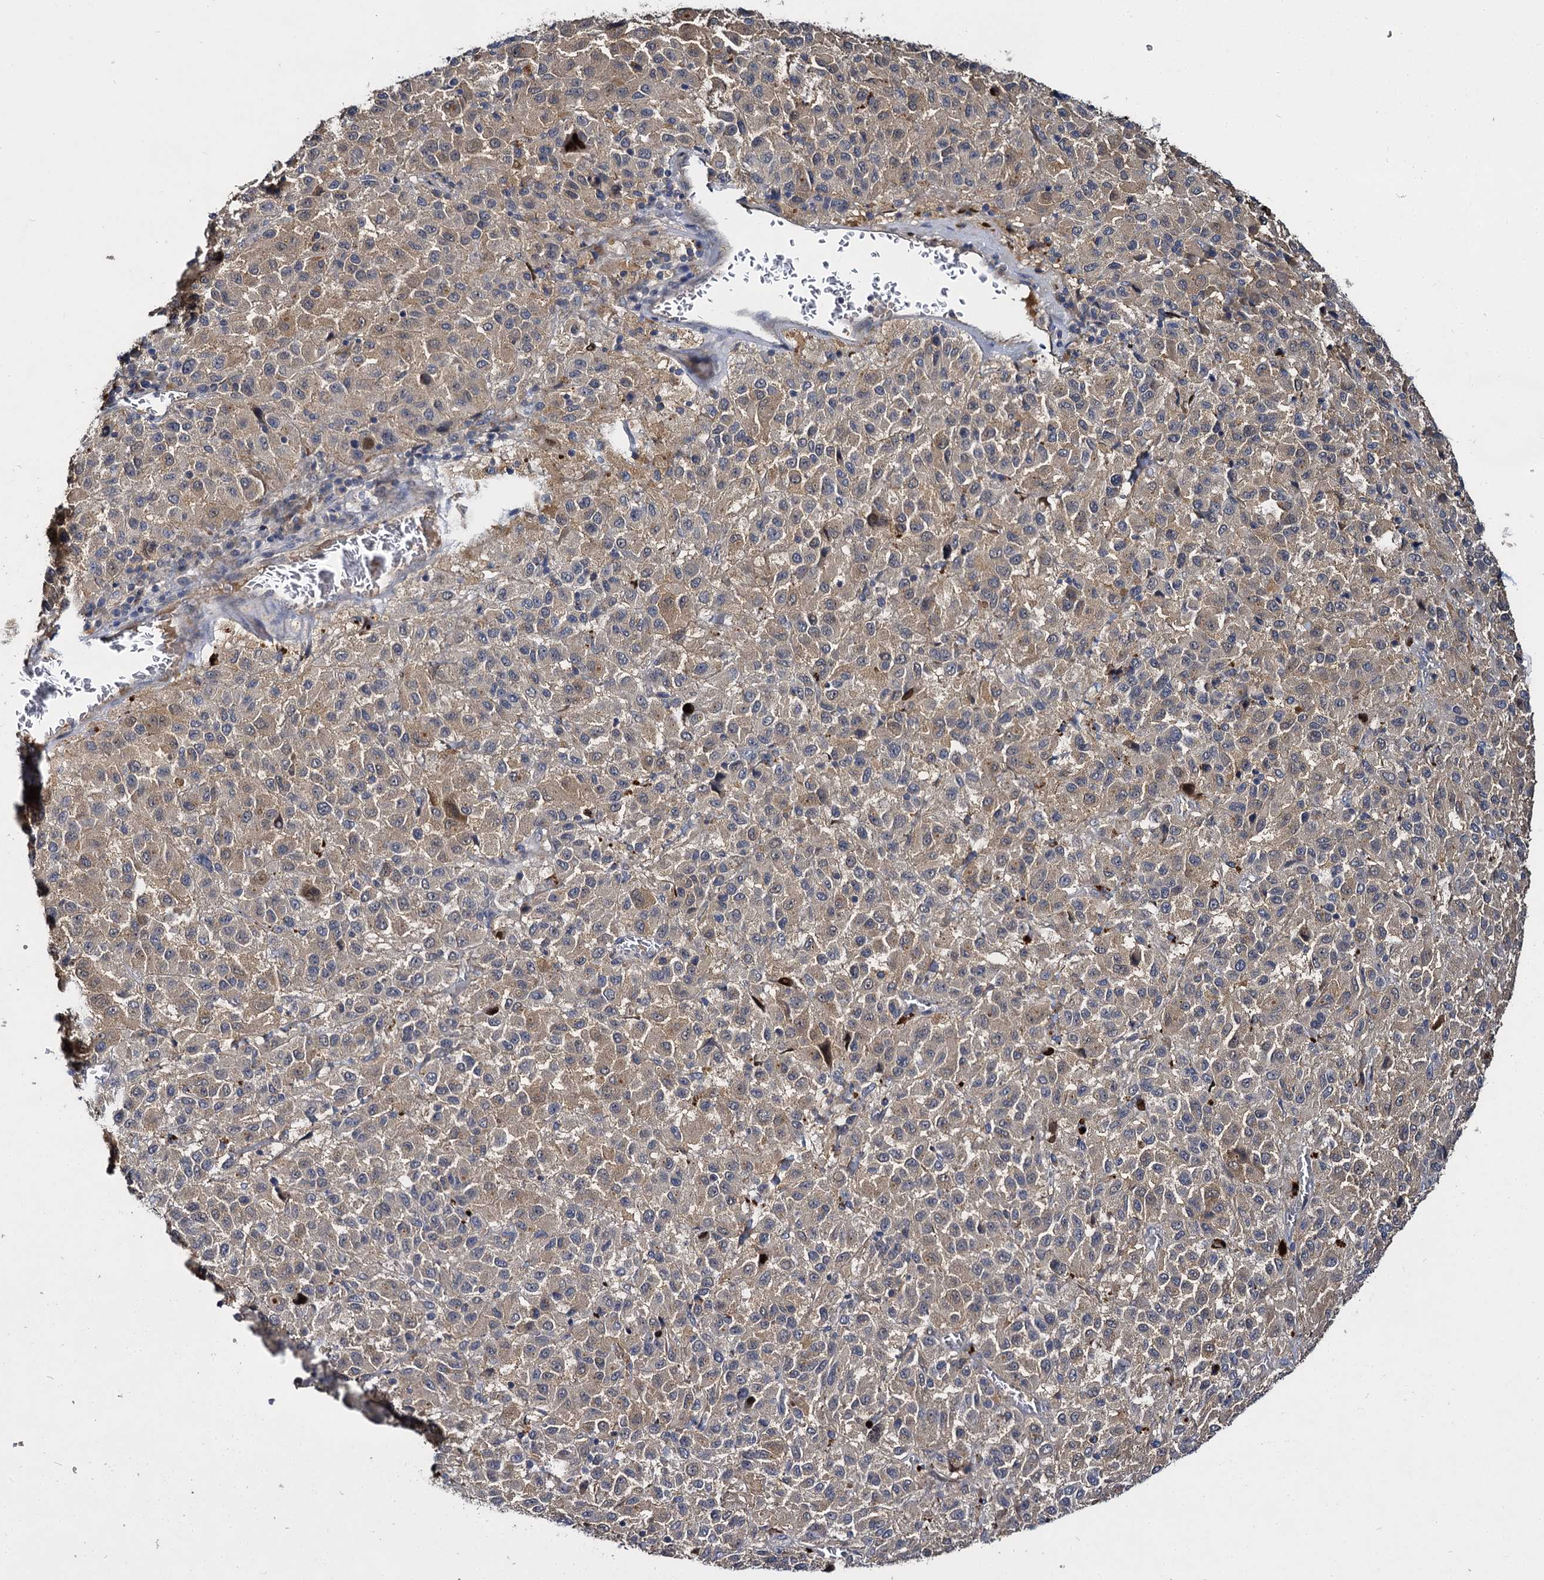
{"staining": {"intensity": "weak", "quantity": ">75%", "location": "cytoplasmic/membranous"}, "tissue": "melanoma", "cell_type": "Tumor cells", "image_type": "cancer", "snomed": [{"axis": "morphology", "description": "Malignant melanoma, Metastatic site"}, {"axis": "topography", "description": "Lung"}], "caption": "This is an image of IHC staining of malignant melanoma (metastatic site), which shows weak expression in the cytoplasmic/membranous of tumor cells.", "gene": "SLC11A2", "patient": {"sex": "male", "age": 64}}